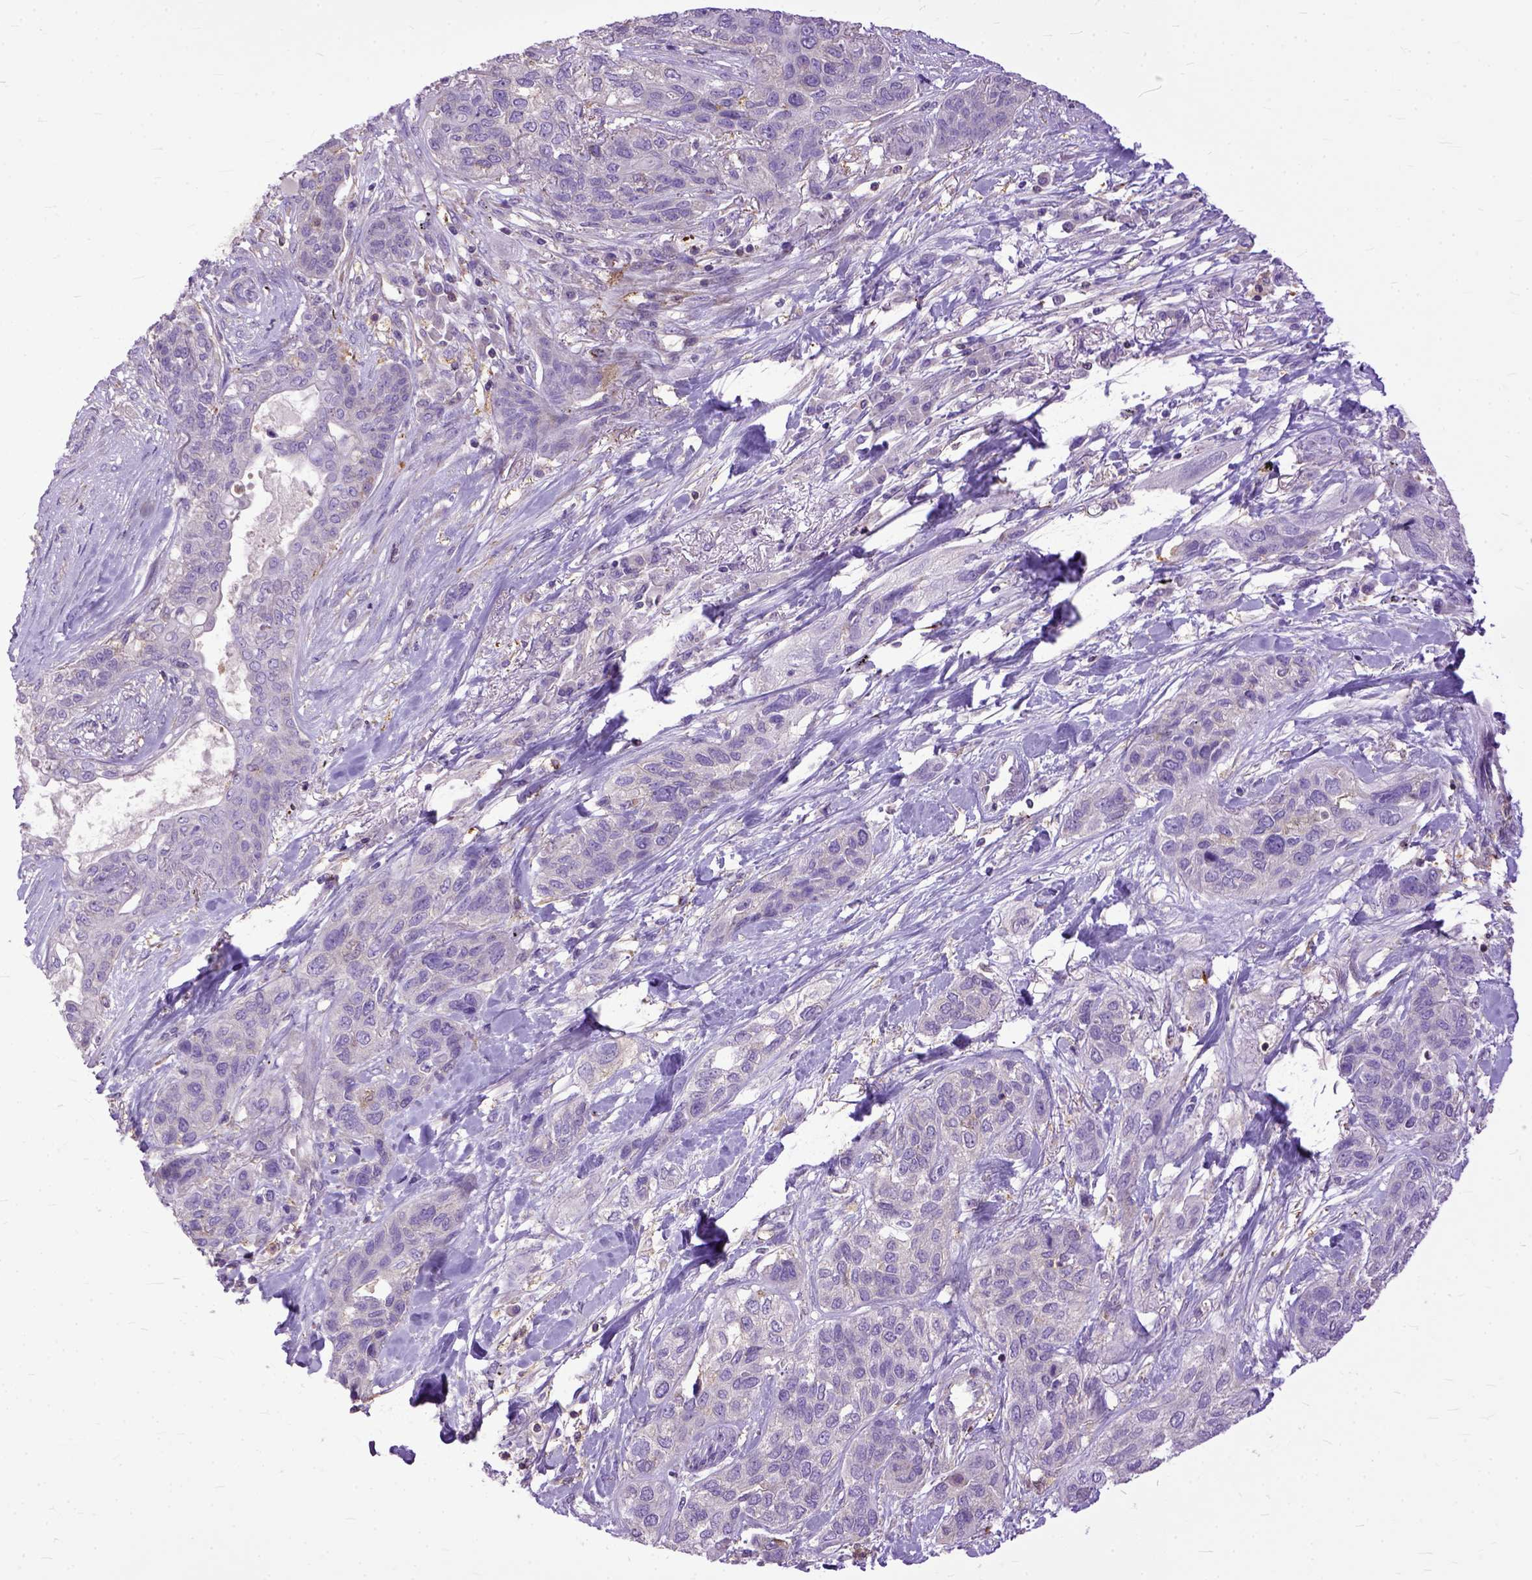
{"staining": {"intensity": "negative", "quantity": "none", "location": "none"}, "tissue": "lung cancer", "cell_type": "Tumor cells", "image_type": "cancer", "snomed": [{"axis": "morphology", "description": "Squamous cell carcinoma, NOS"}, {"axis": "topography", "description": "Lung"}], "caption": "Photomicrograph shows no significant protein positivity in tumor cells of lung cancer.", "gene": "NAMPT", "patient": {"sex": "female", "age": 70}}